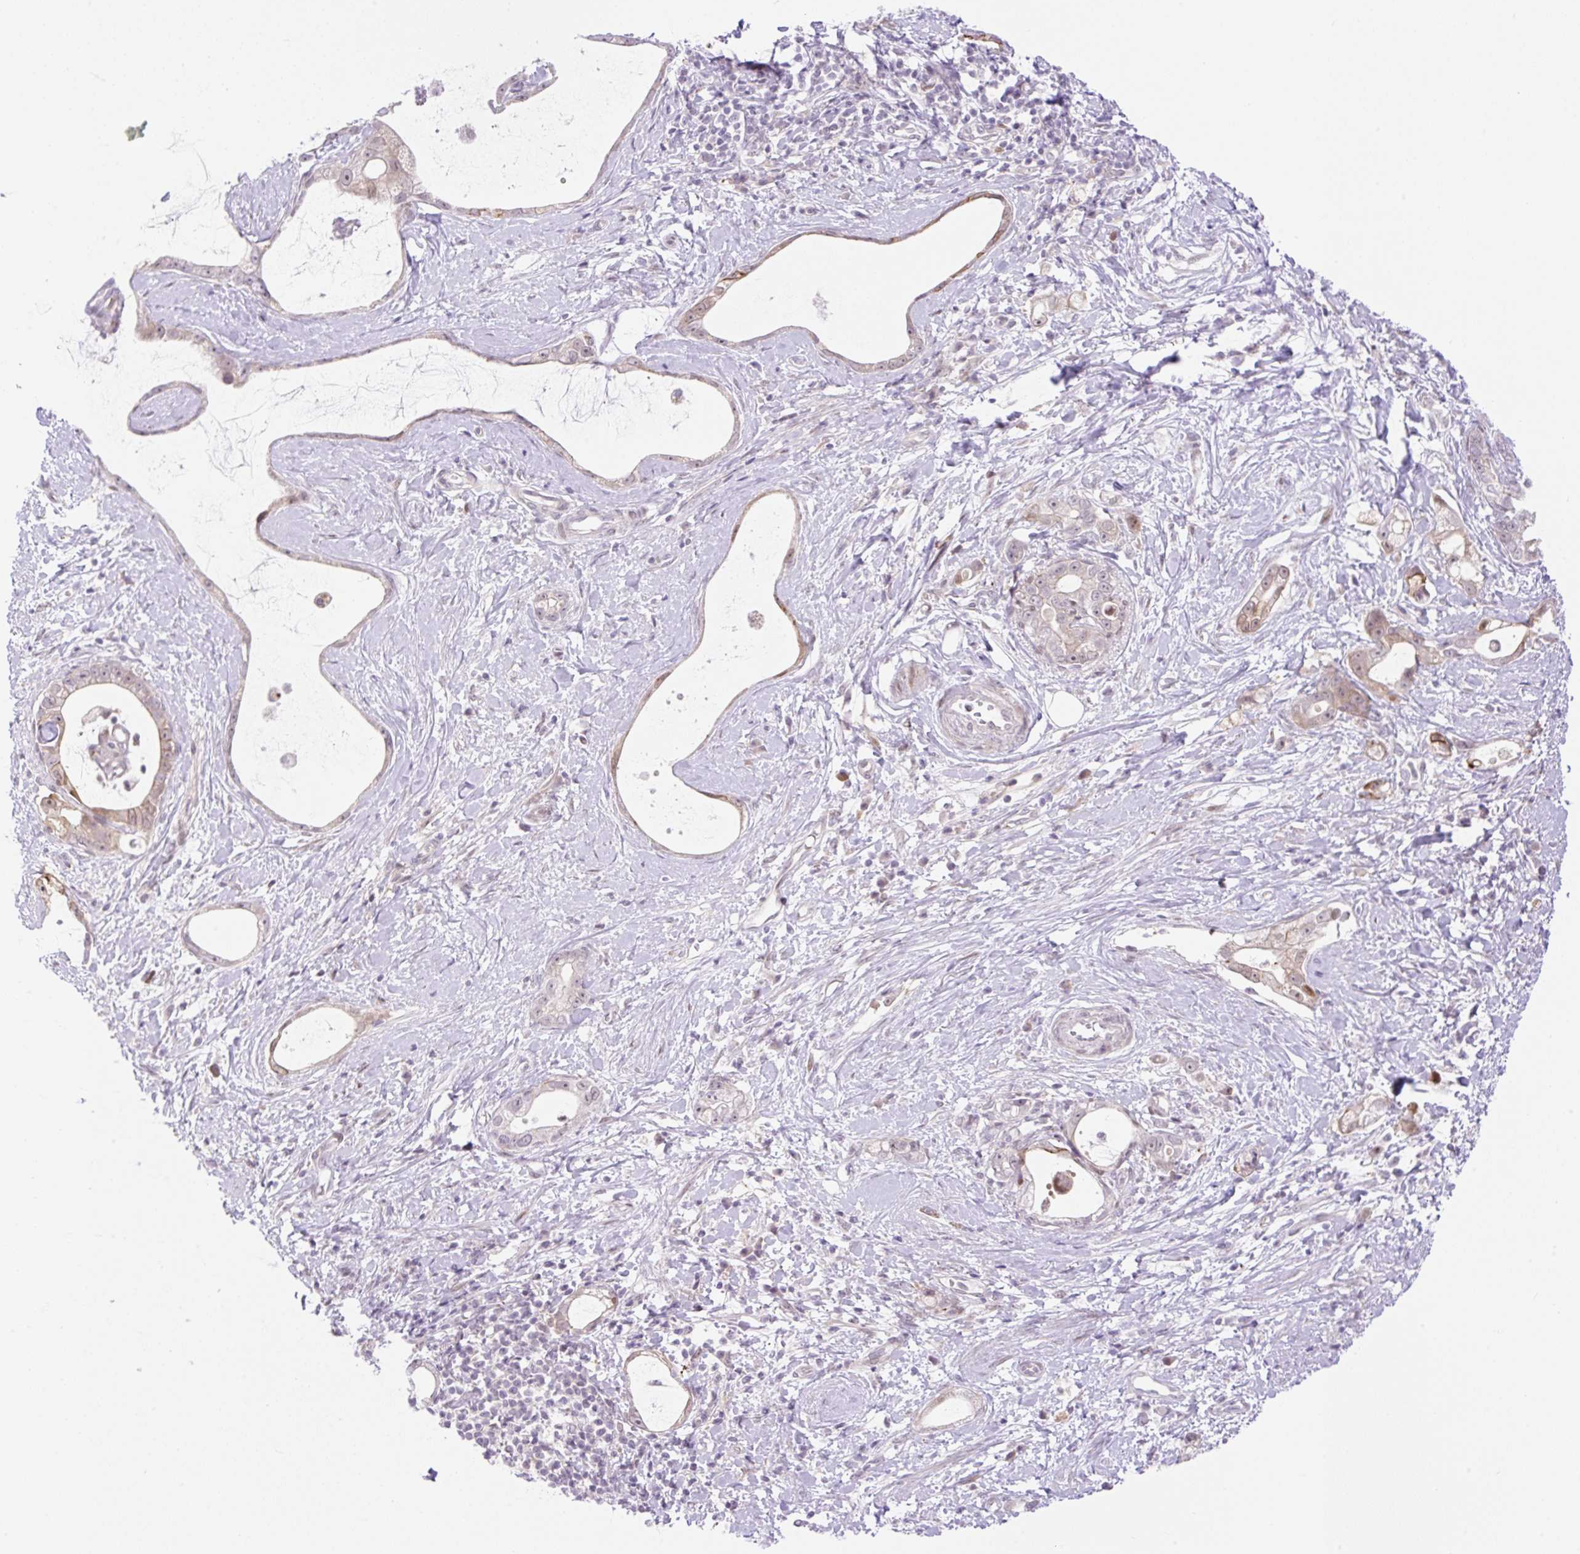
{"staining": {"intensity": "weak", "quantity": "25%-75%", "location": "cytoplasmic/membranous,nuclear"}, "tissue": "stomach cancer", "cell_type": "Tumor cells", "image_type": "cancer", "snomed": [{"axis": "morphology", "description": "Adenocarcinoma, NOS"}, {"axis": "topography", "description": "Stomach"}], "caption": "Protein expression analysis of stomach cancer shows weak cytoplasmic/membranous and nuclear positivity in about 25%-75% of tumor cells.", "gene": "ZFP41", "patient": {"sex": "male", "age": 55}}